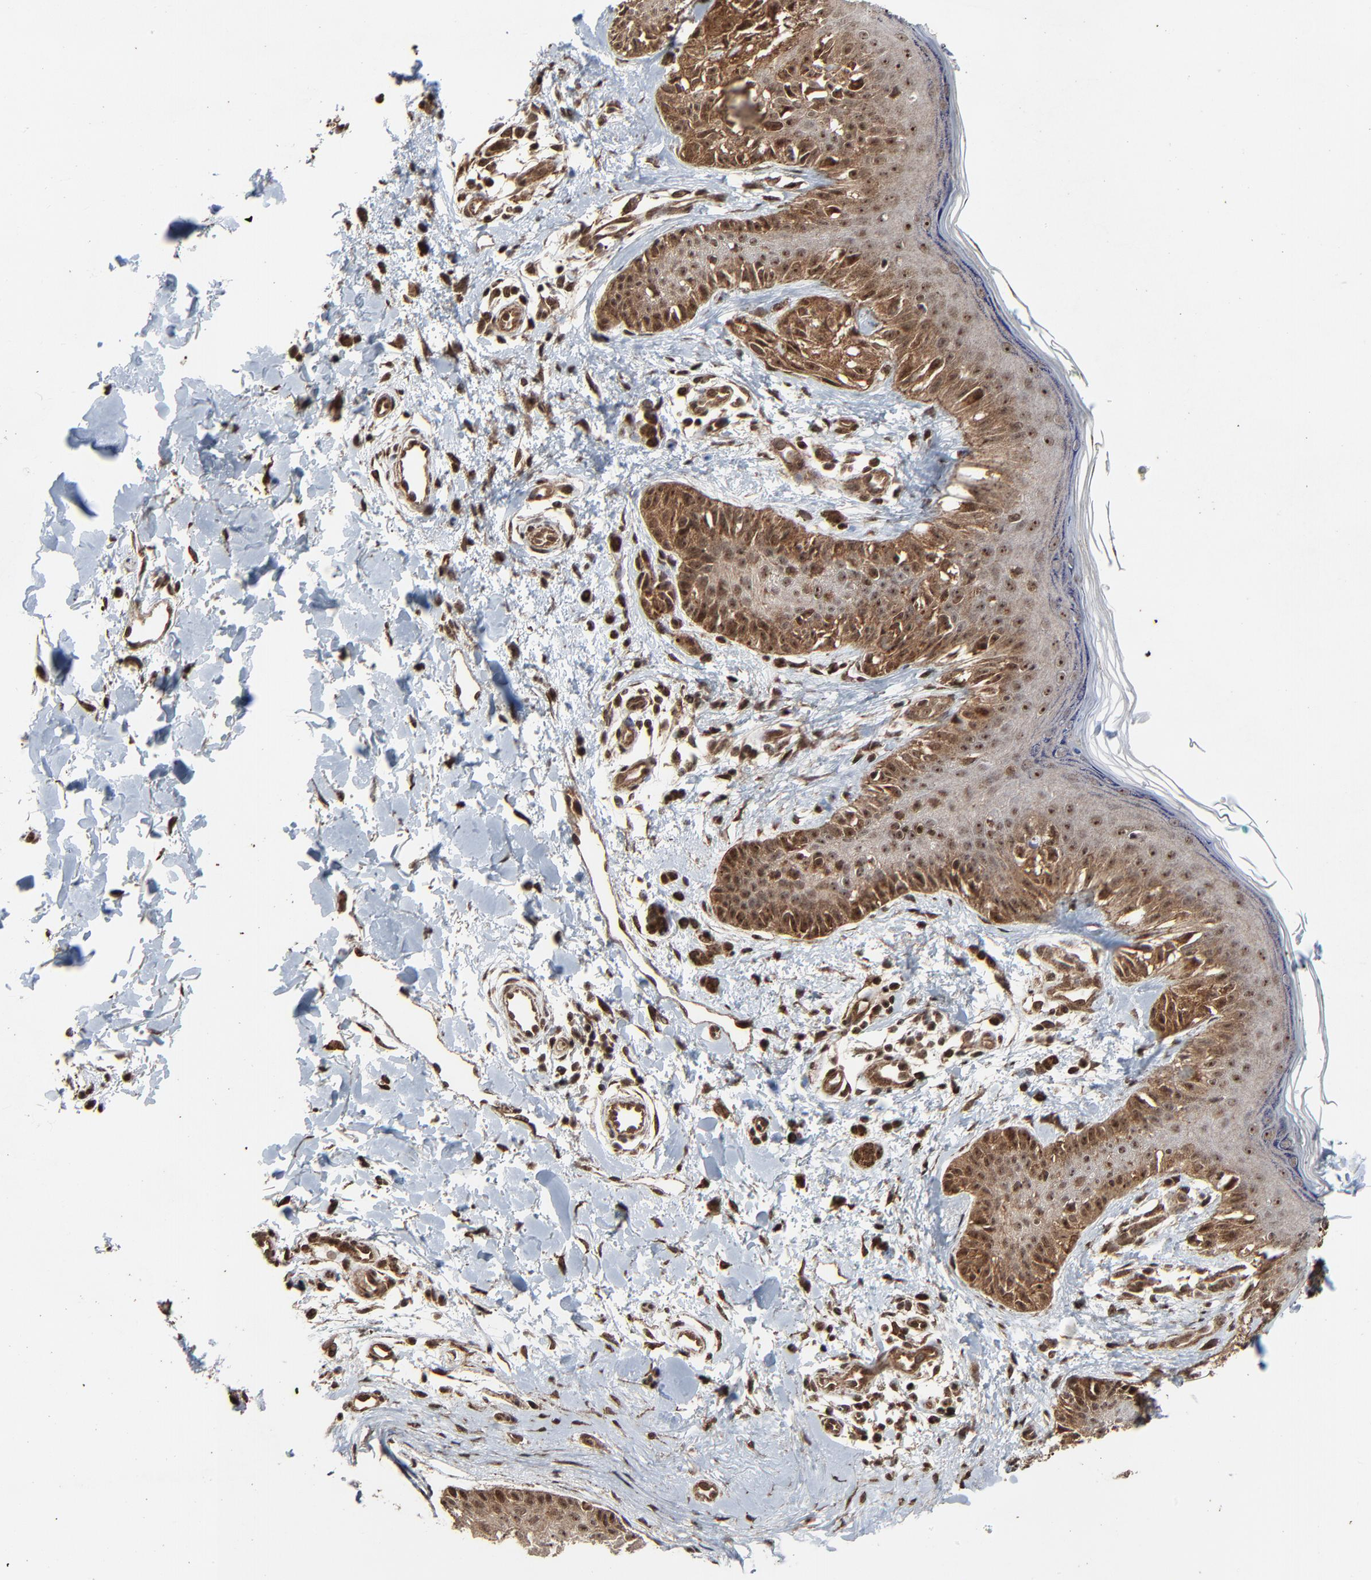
{"staining": {"intensity": "moderate", "quantity": ">75%", "location": "cytoplasmic/membranous,nuclear"}, "tissue": "melanoma", "cell_type": "Tumor cells", "image_type": "cancer", "snomed": [{"axis": "morphology", "description": "Normal tissue, NOS"}, {"axis": "morphology", "description": "Malignant melanoma, NOS"}, {"axis": "topography", "description": "Skin"}], "caption": "Protein expression by immunohistochemistry (IHC) demonstrates moderate cytoplasmic/membranous and nuclear positivity in about >75% of tumor cells in melanoma. (IHC, brightfield microscopy, high magnification).", "gene": "RHOJ", "patient": {"sex": "male", "age": 83}}